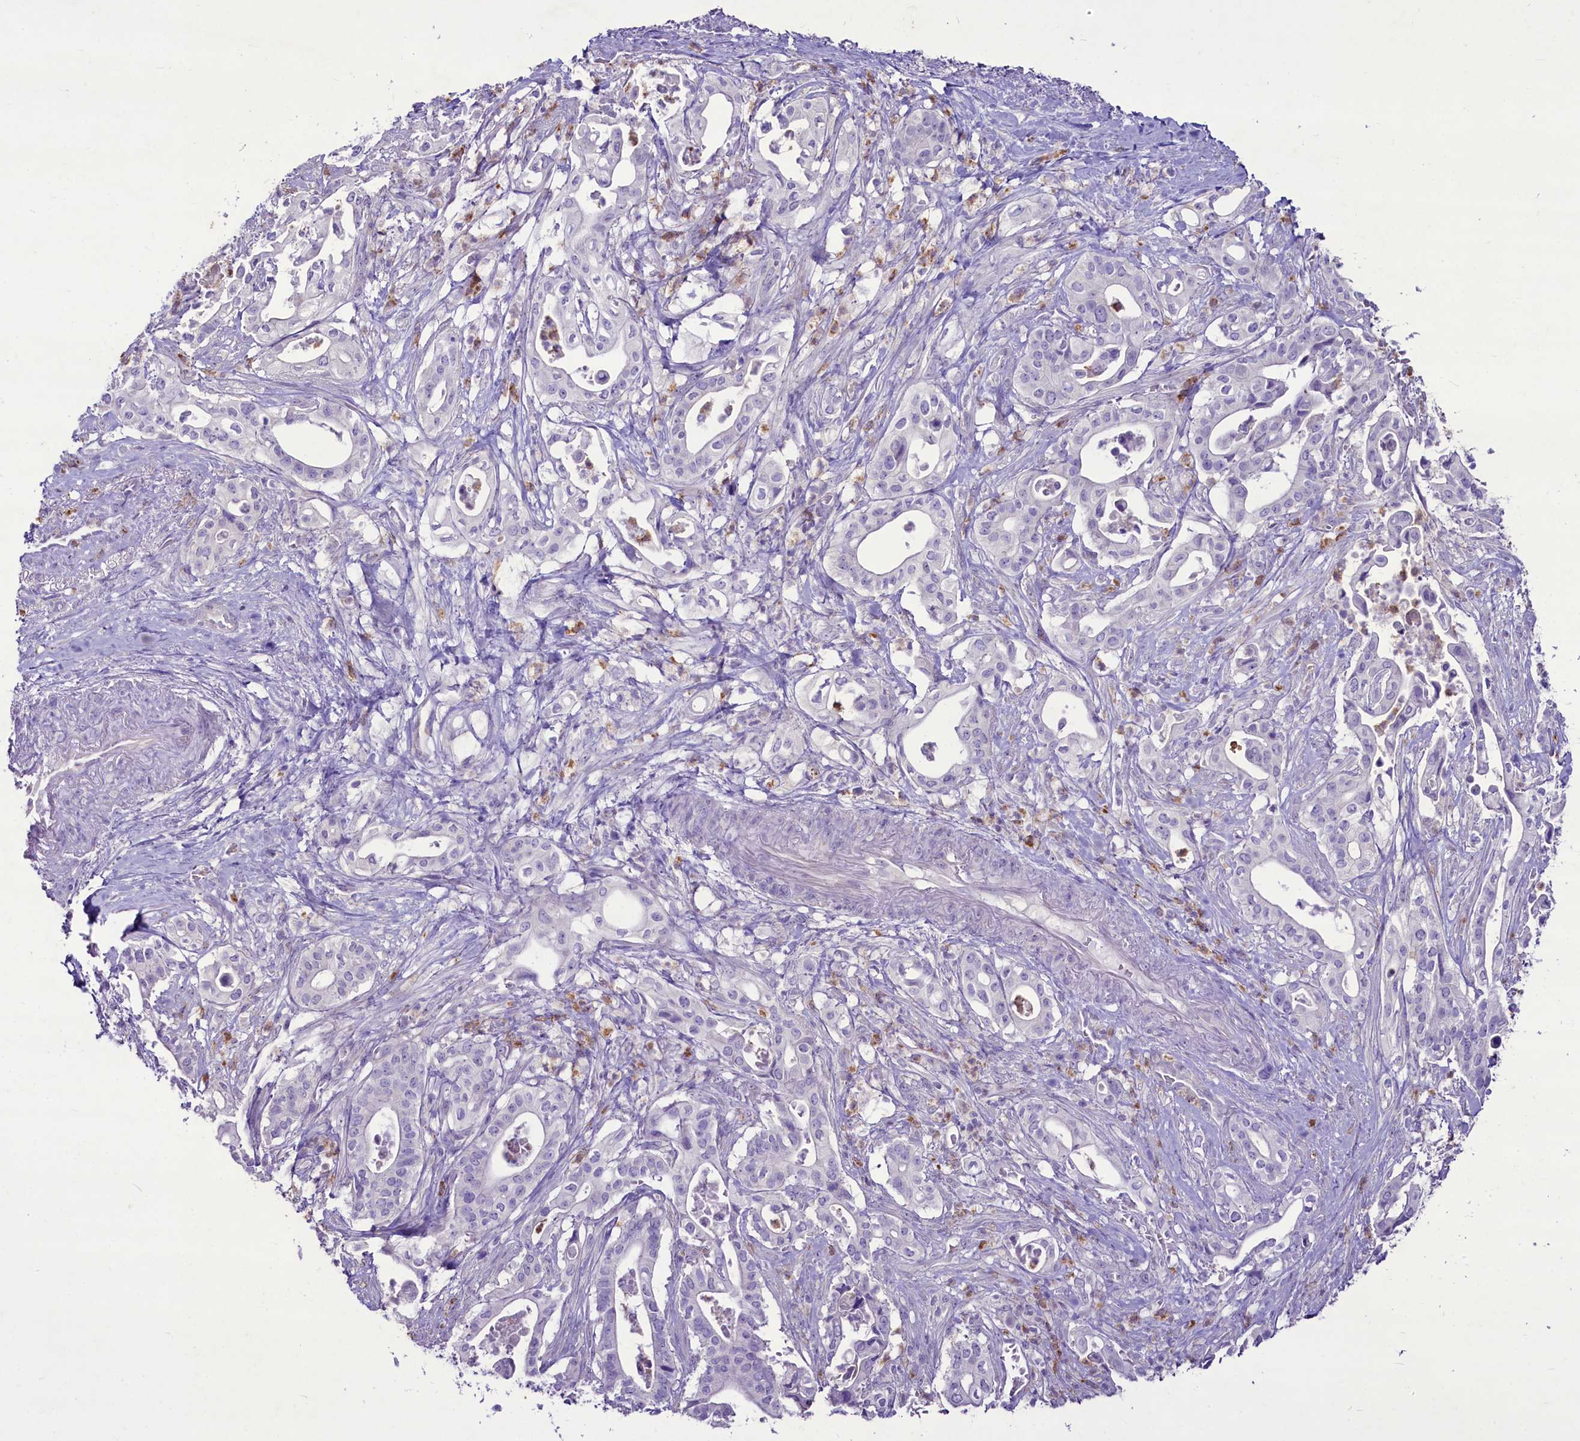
{"staining": {"intensity": "negative", "quantity": "none", "location": "none"}, "tissue": "pancreatic cancer", "cell_type": "Tumor cells", "image_type": "cancer", "snomed": [{"axis": "morphology", "description": "Adenocarcinoma, NOS"}, {"axis": "topography", "description": "Pancreas"}], "caption": "This is a image of immunohistochemistry staining of adenocarcinoma (pancreatic), which shows no positivity in tumor cells.", "gene": "FAM209B", "patient": {"sex": "female", "age": 77}}